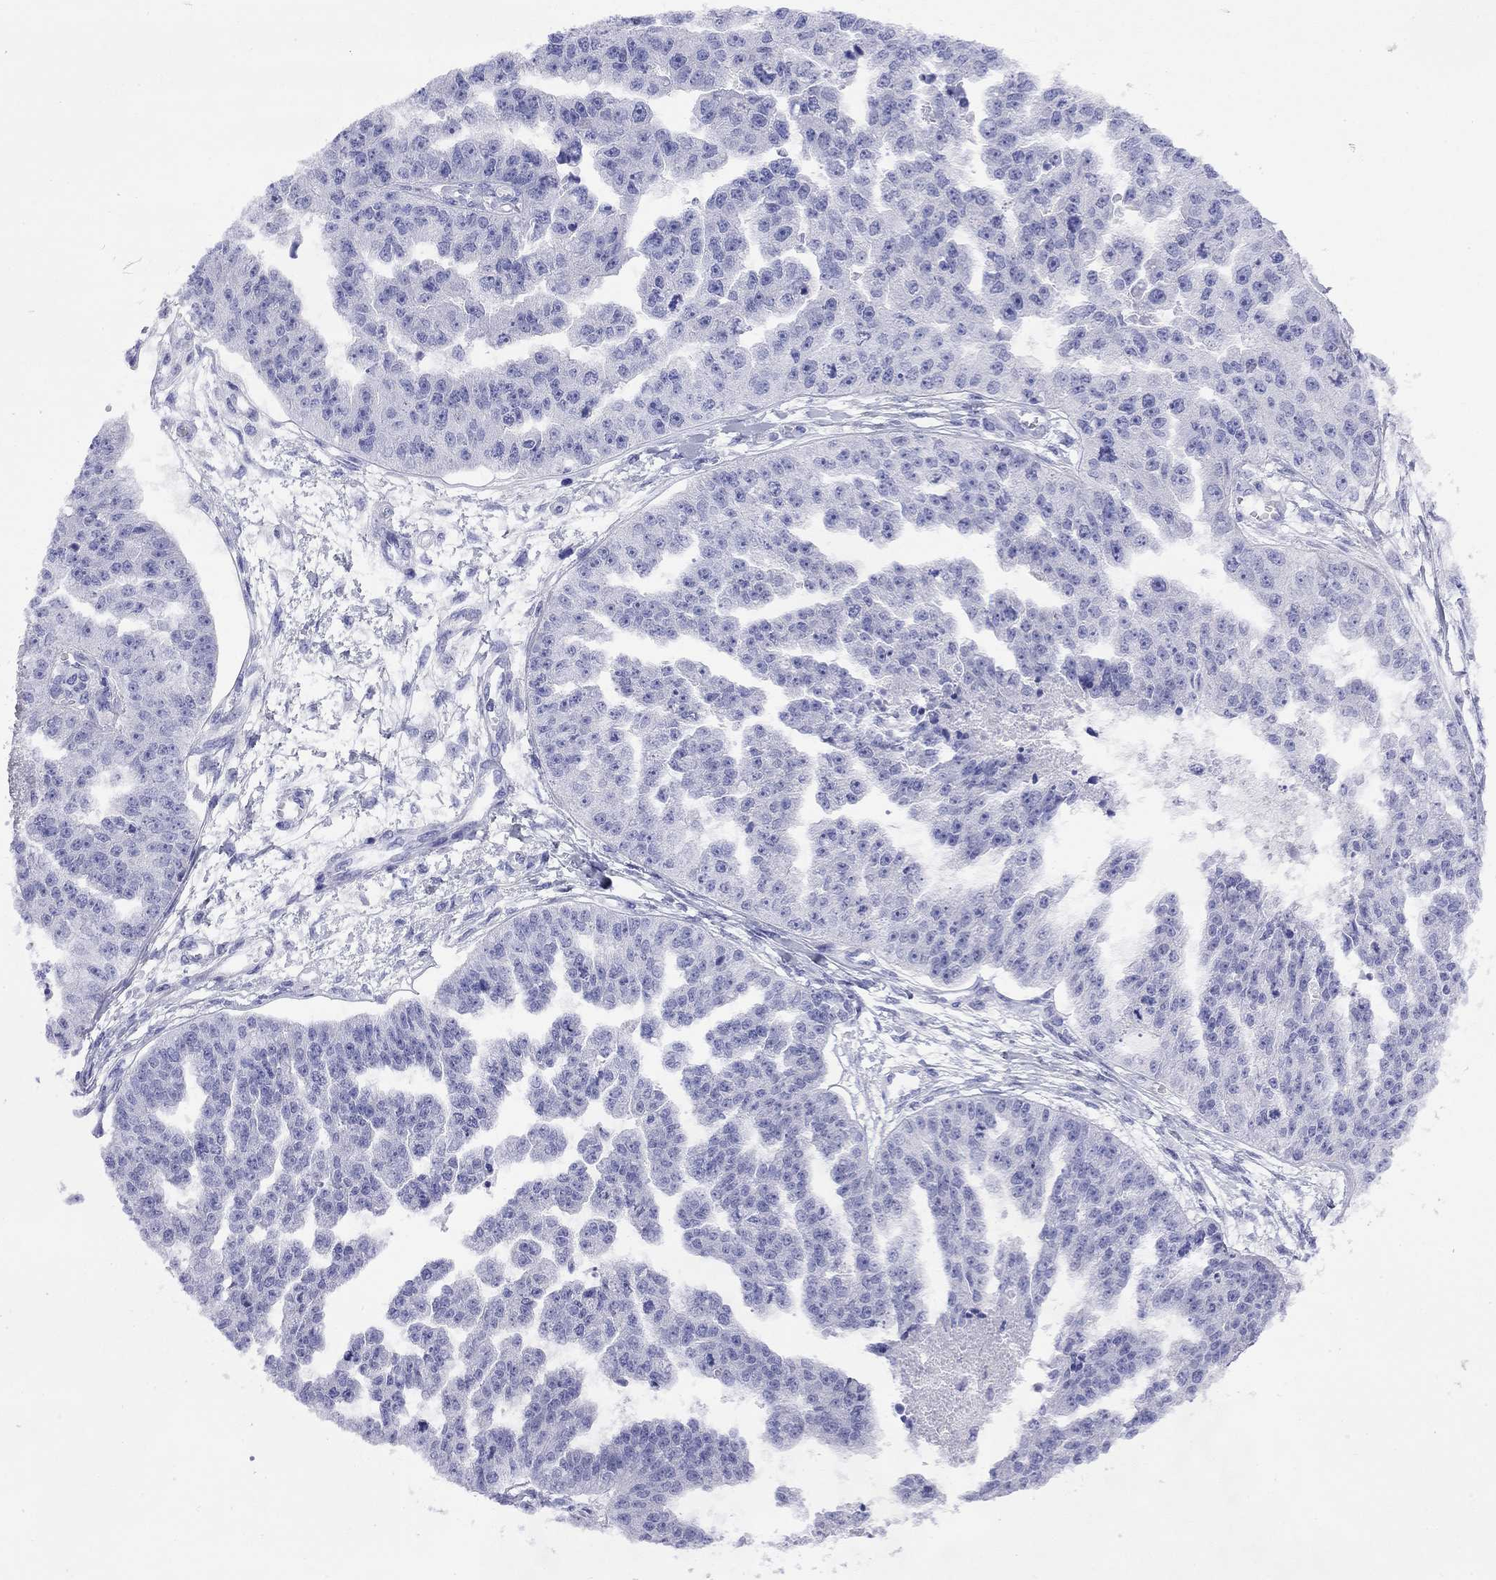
{"staining": {"intensity": "negative", "quantity": "none", "location": "none"}, "tissue": "ovarian cancer", "cell_type": "Tumor cells", "image_type": "cancer", "snomed": [{"axis": "morphology", "description": "Cystadenocarcinoma, serous, NOS"}, {"axis": "topography", "description": "Ovary"}], "caption": "Ovarian cancer was stained to show a protein in brown. There is no significant expression in tumor cells. The staining is performed using DAB brown chromogen with nuclei counter-stained in using hematoxylin.", "gene": "FIGLA", "patient": {"sex": "female", "age": 58}}